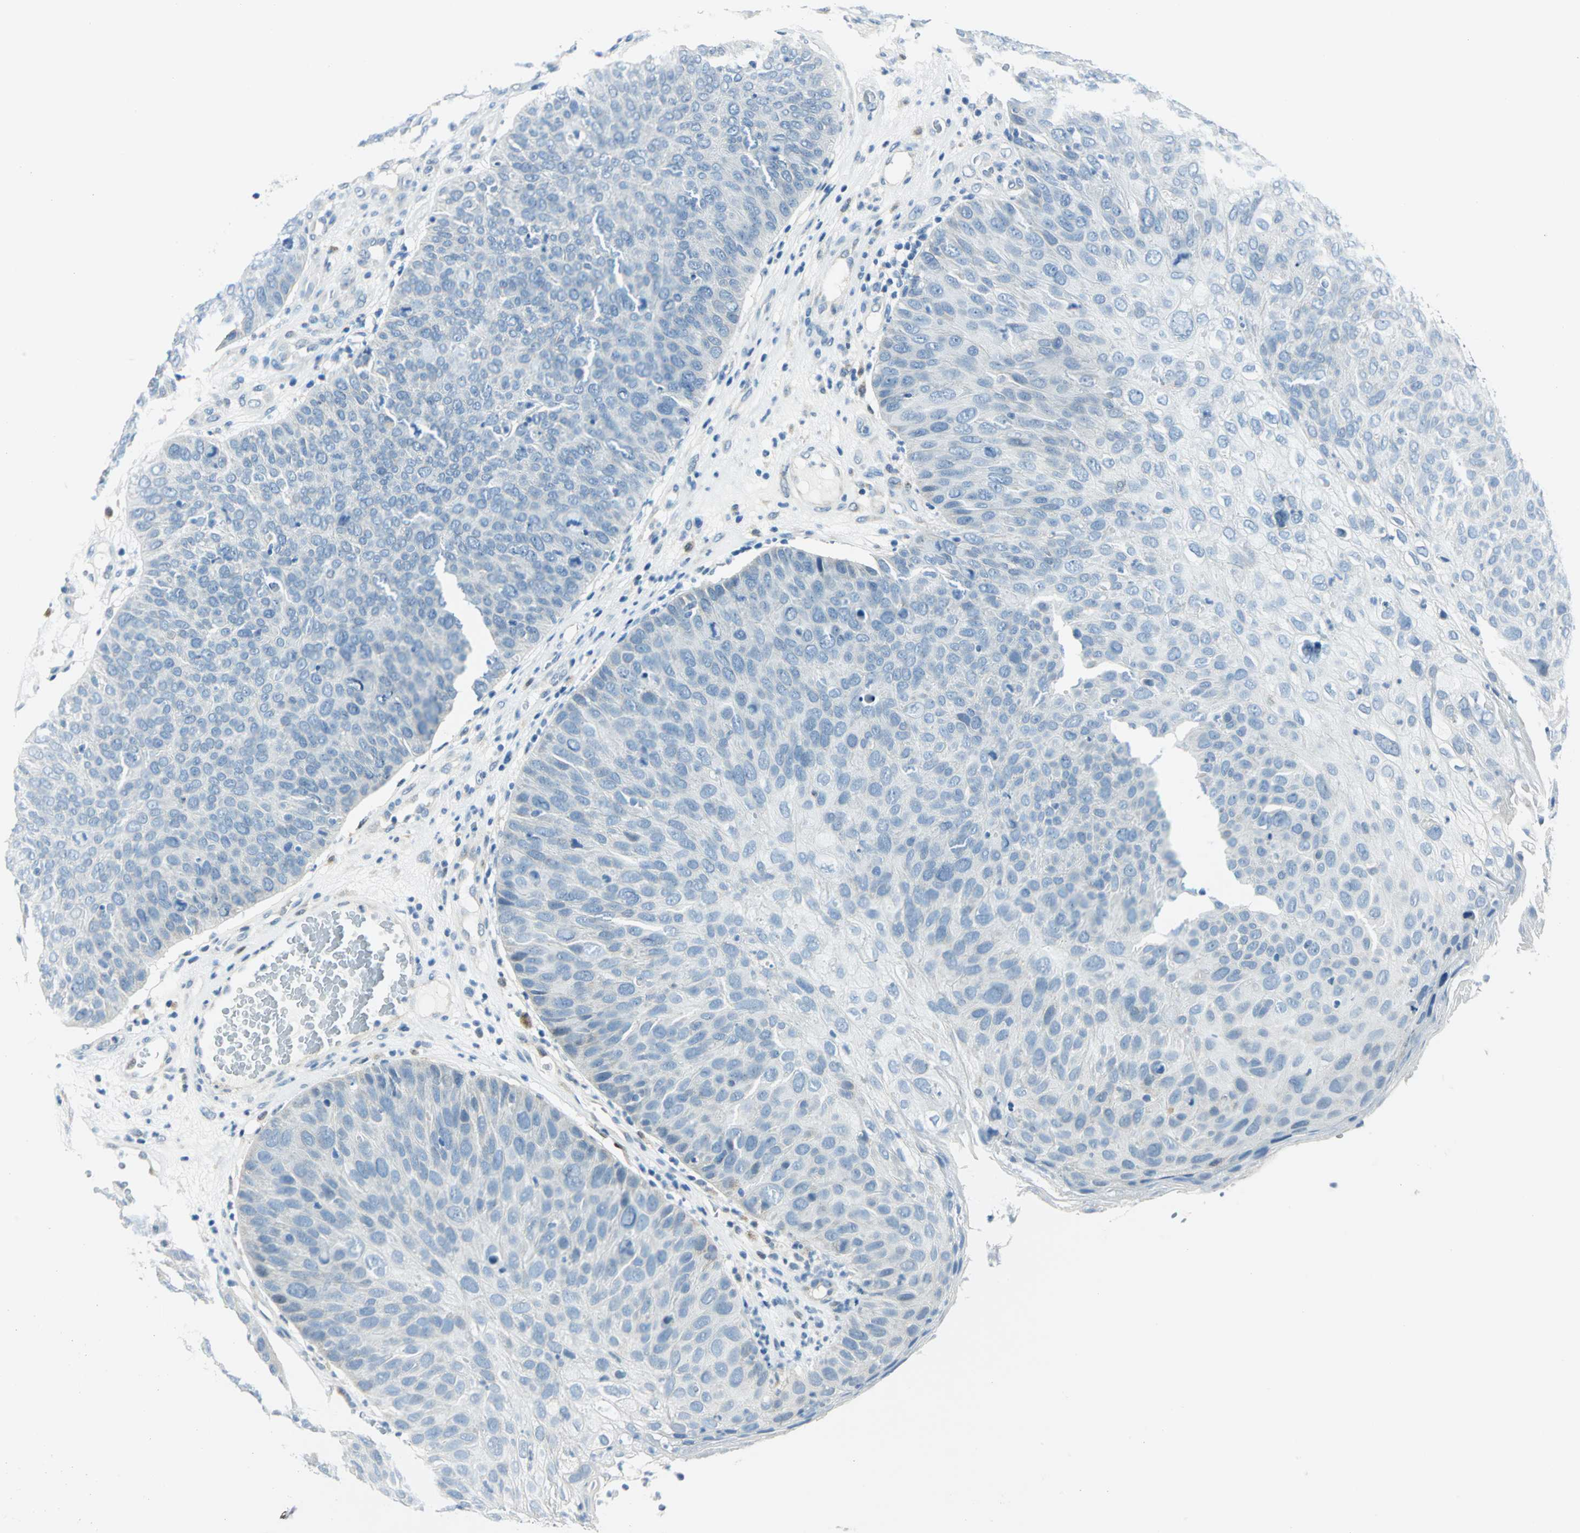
{"staining": {"intensity": "negative", "quantity": "none", "location": "none"}, "tissue": "skin cancer", "cell_type": "Tumor cells", "image_type": "cancer", "snomed": [{"axis": "morphology", "description": "Squamous cell carcinoma, NOS"}, {"axis": "topography", "description": "Skin"}], "caption": "Tumor cells are negative for protein expression in human skin cancer (squamous cell carcinoma).", "gene": "AKR1A1", "patient": {"sex": "male", "age": 87}}